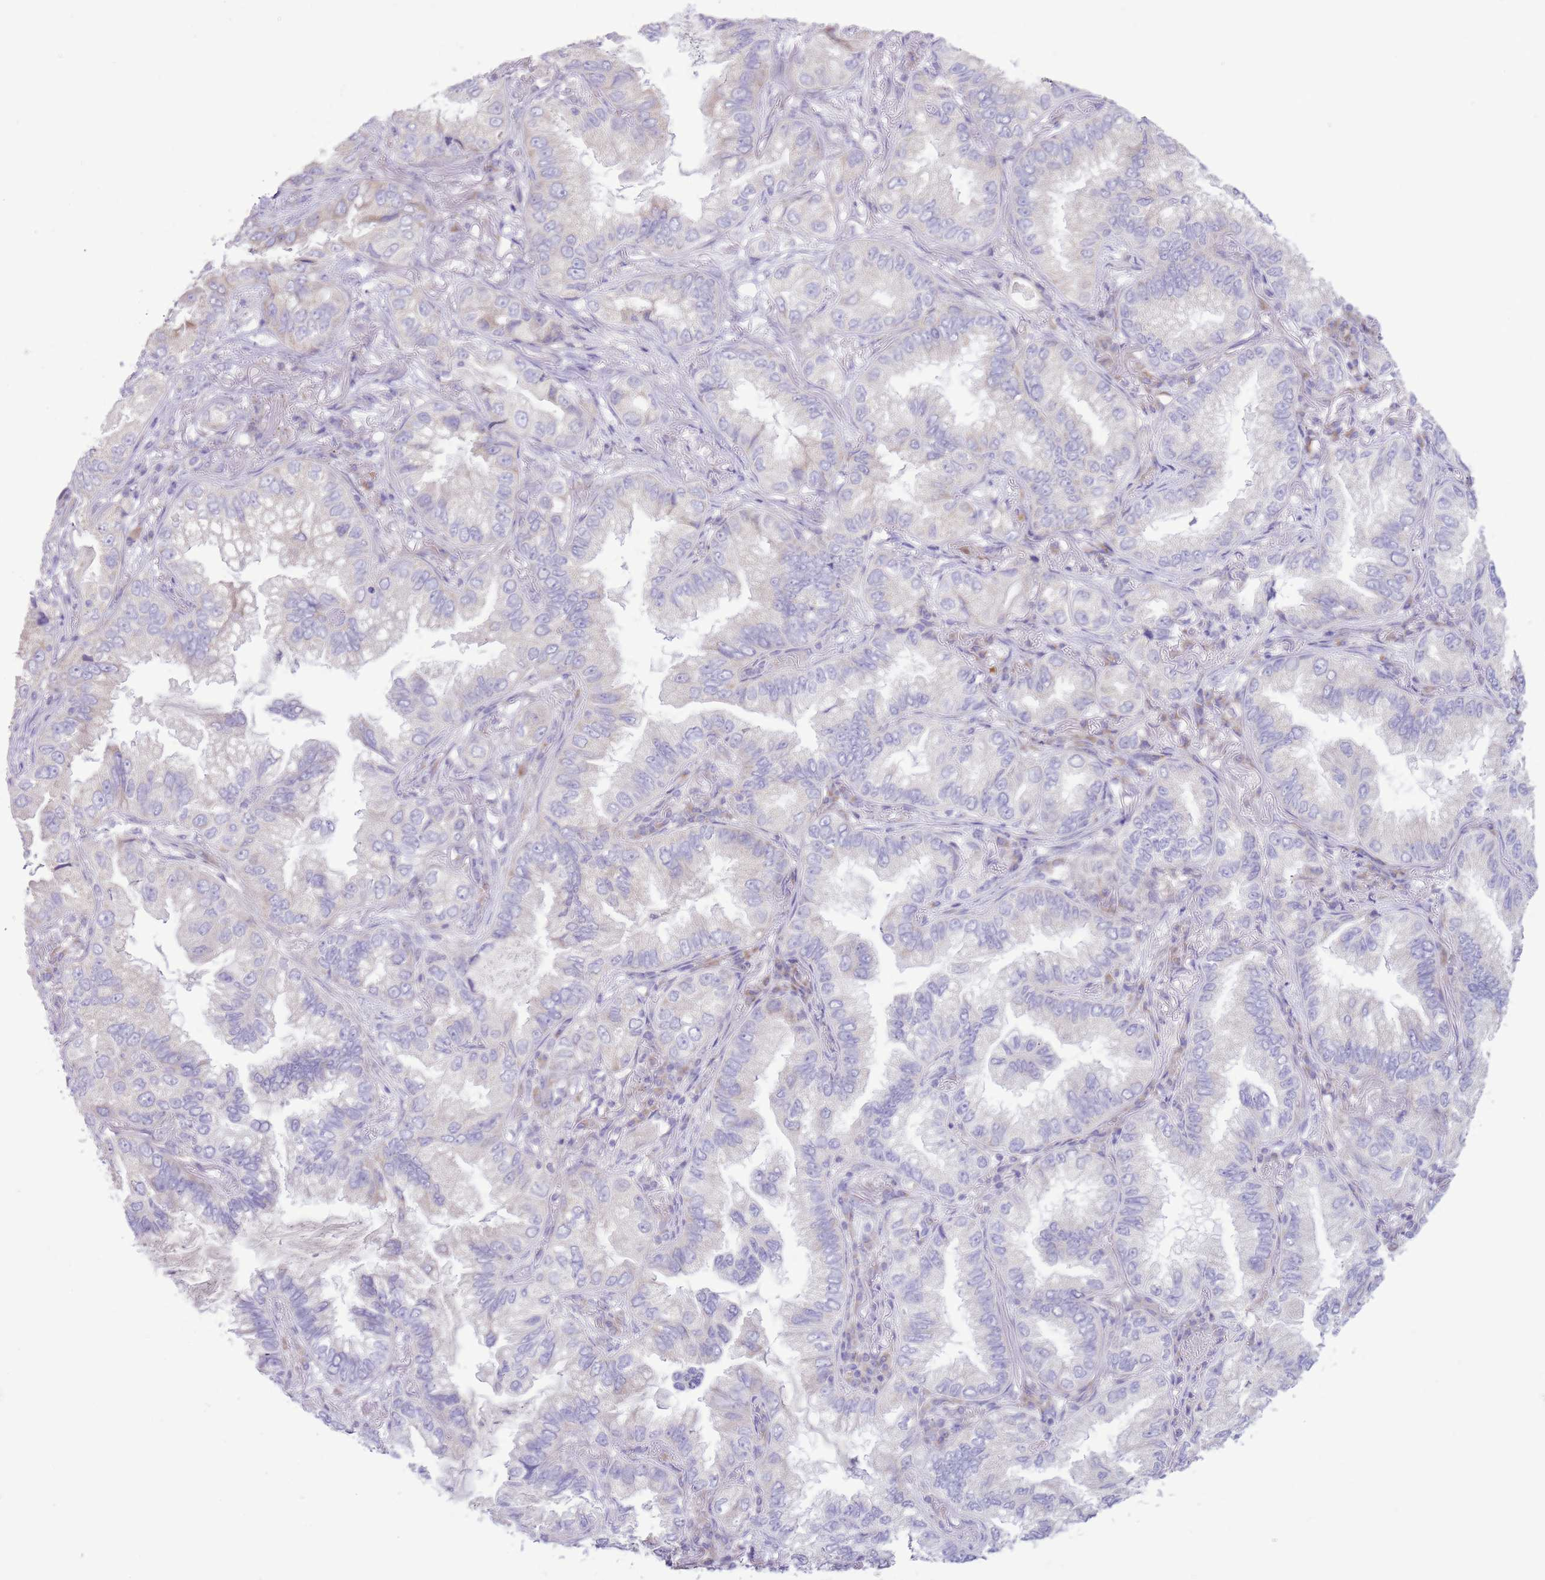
{"staining": {"intensity": "negative", "quantity": "none", "location": "none"}, "tissue": "lung cancer", "cell_type": "Tumor cells", "image_type": "cancer", "snomed": [{"axis": "morphology", "description": "Adenocarcinoma, NOS"}, {"axis": "topography", "description": "Lung"}], "caption": "The photomicrograph demonstrates no staining of tumor cells in lung adenocarcinoma. (DAB (3,3'-diaminobenzidine) immunohistochemistry (IHC) with hematoxylin counter stain).", "gene": "OAZ2", "patient": {"sex": "female", "age": 69}}